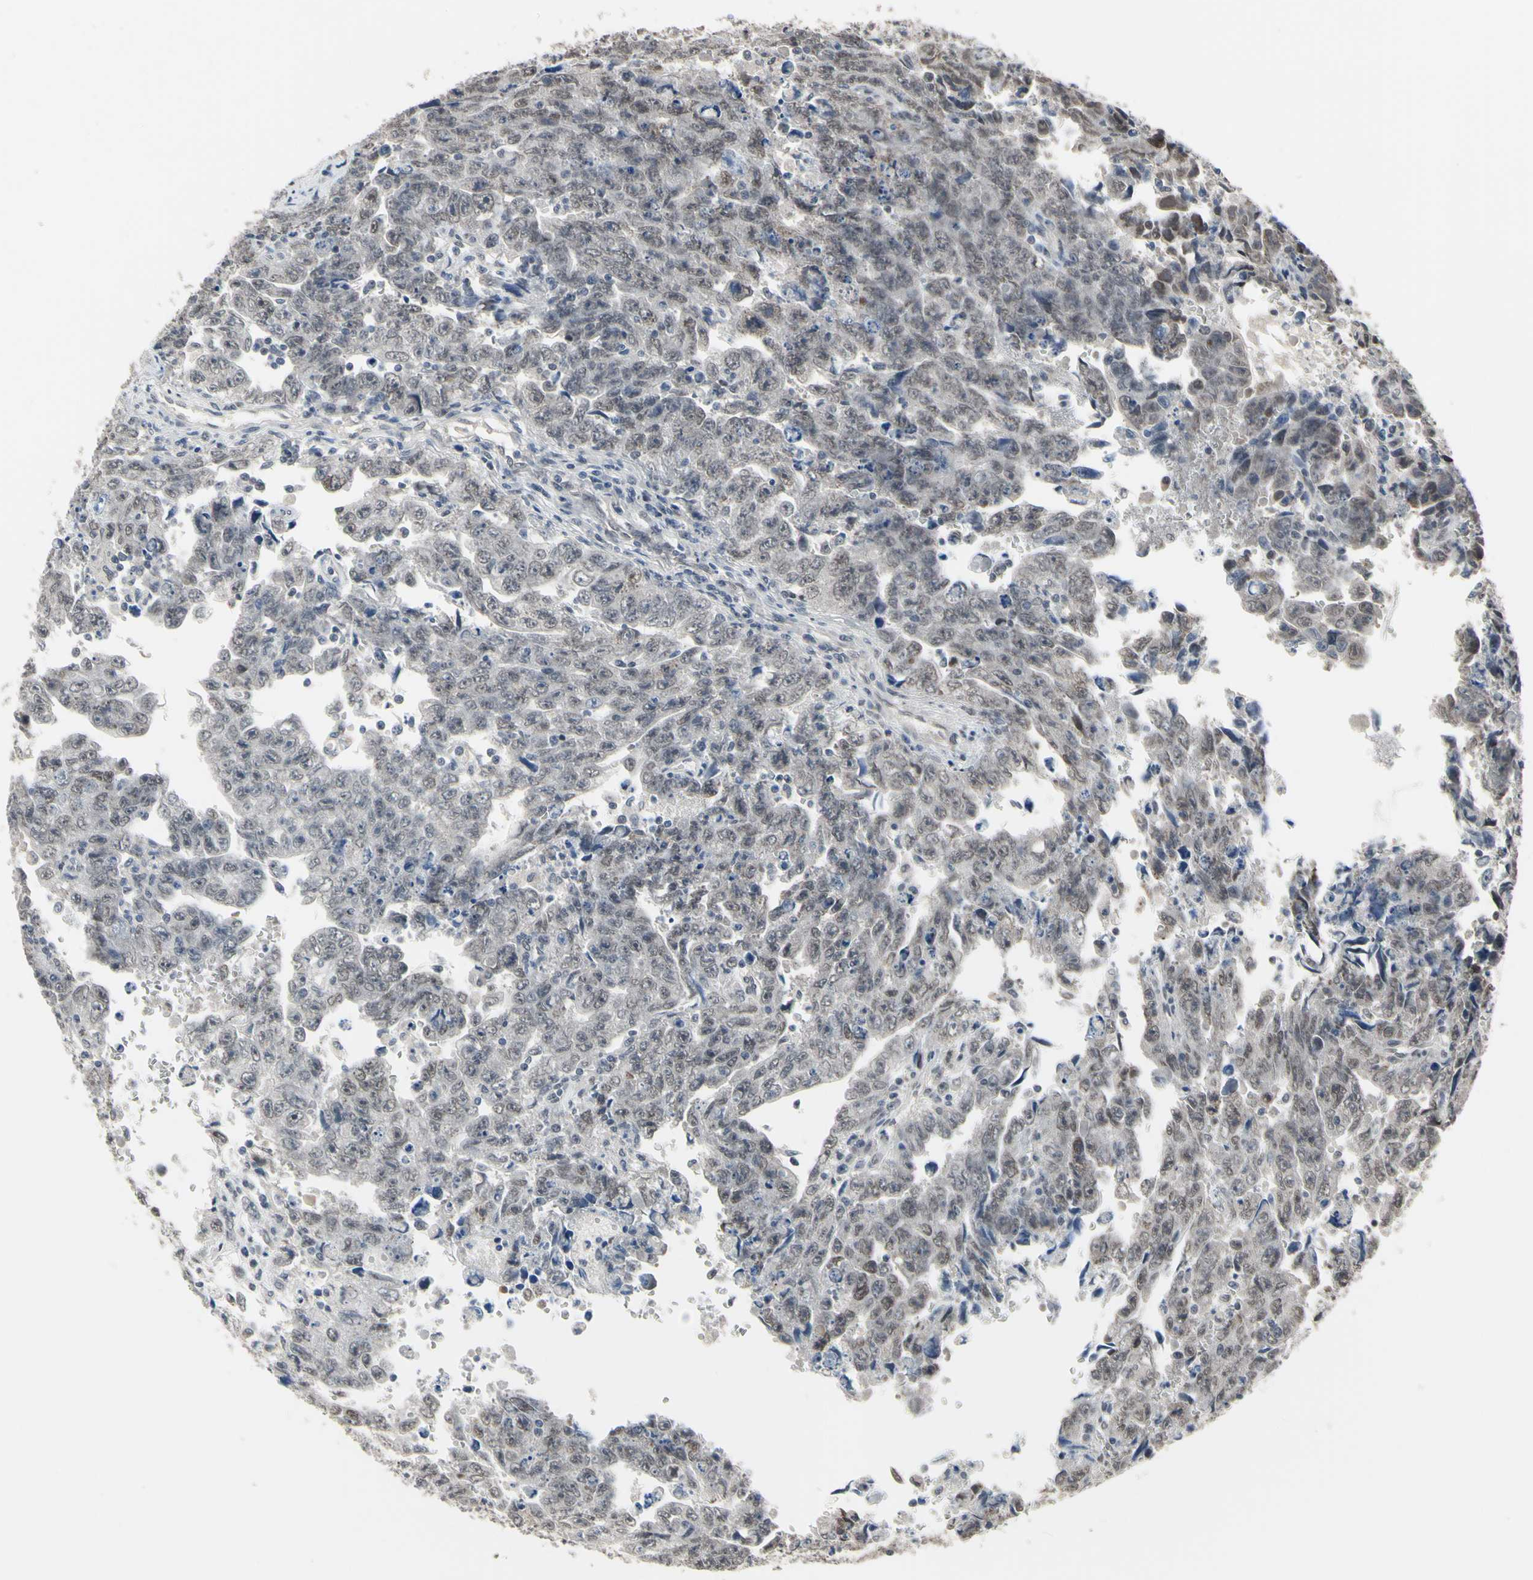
{"staining": {"intensity": "weak", "quantity": "25%-75%", "location": "nuclear"}, "tissue": "testis cancer", "cell_type": "Tumor cells", "image_type": "cancer", "snomed": [{"axis": "morphology", "description": "Carcinoma, Embryonal, NOS"}, {"axis": "topography", "description": "Testis"}], "caption": "This photomicrograph demonstrates immunohistochemistry staining of testis cancer (embryonal carcinoma), with low weak nuclear expression in approximately 25%-75% of tumor cells.", "gene": "ZNF174", "patient": {"sex": "male", "age": 28}}